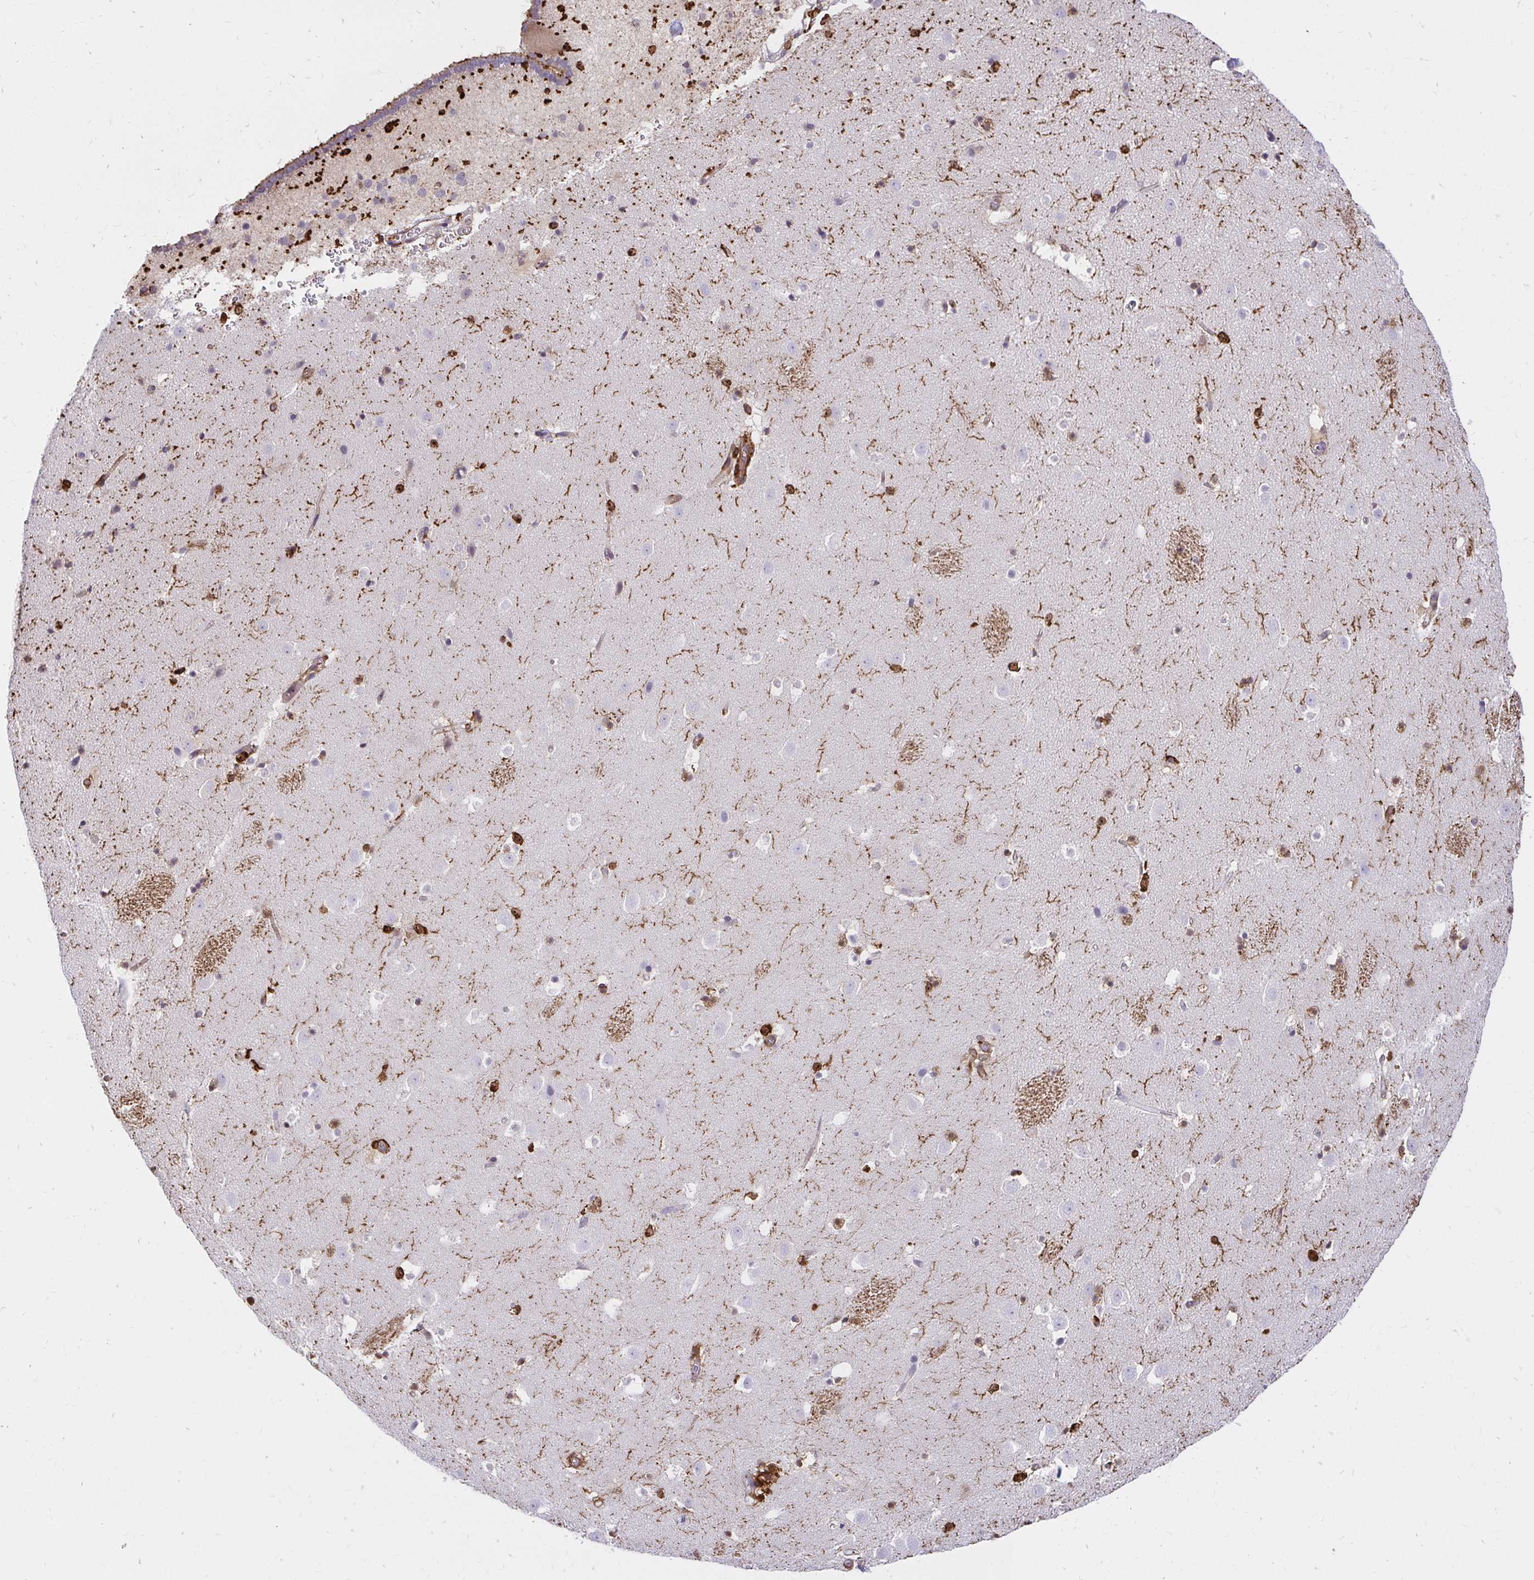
{"staining": {"intensity": "moderate", "quantity": "<25%", "location": "nuclear"}, "tissue": "caudate", "cell_type": "Glial cells", "image_type": "normal", "snomed": [{"axis": "morphology", "description": "Normal tissue, NOS"}, {"axis": "topography", "description": "Lateral ventricle wall"}], "caption": "This image reveals IHC staining of normal human caudate, with low moderate nuclear staining in approximately <25% of glial cells.", "gene": "GSN", "patient": {"sex": "male", "age": 37}}